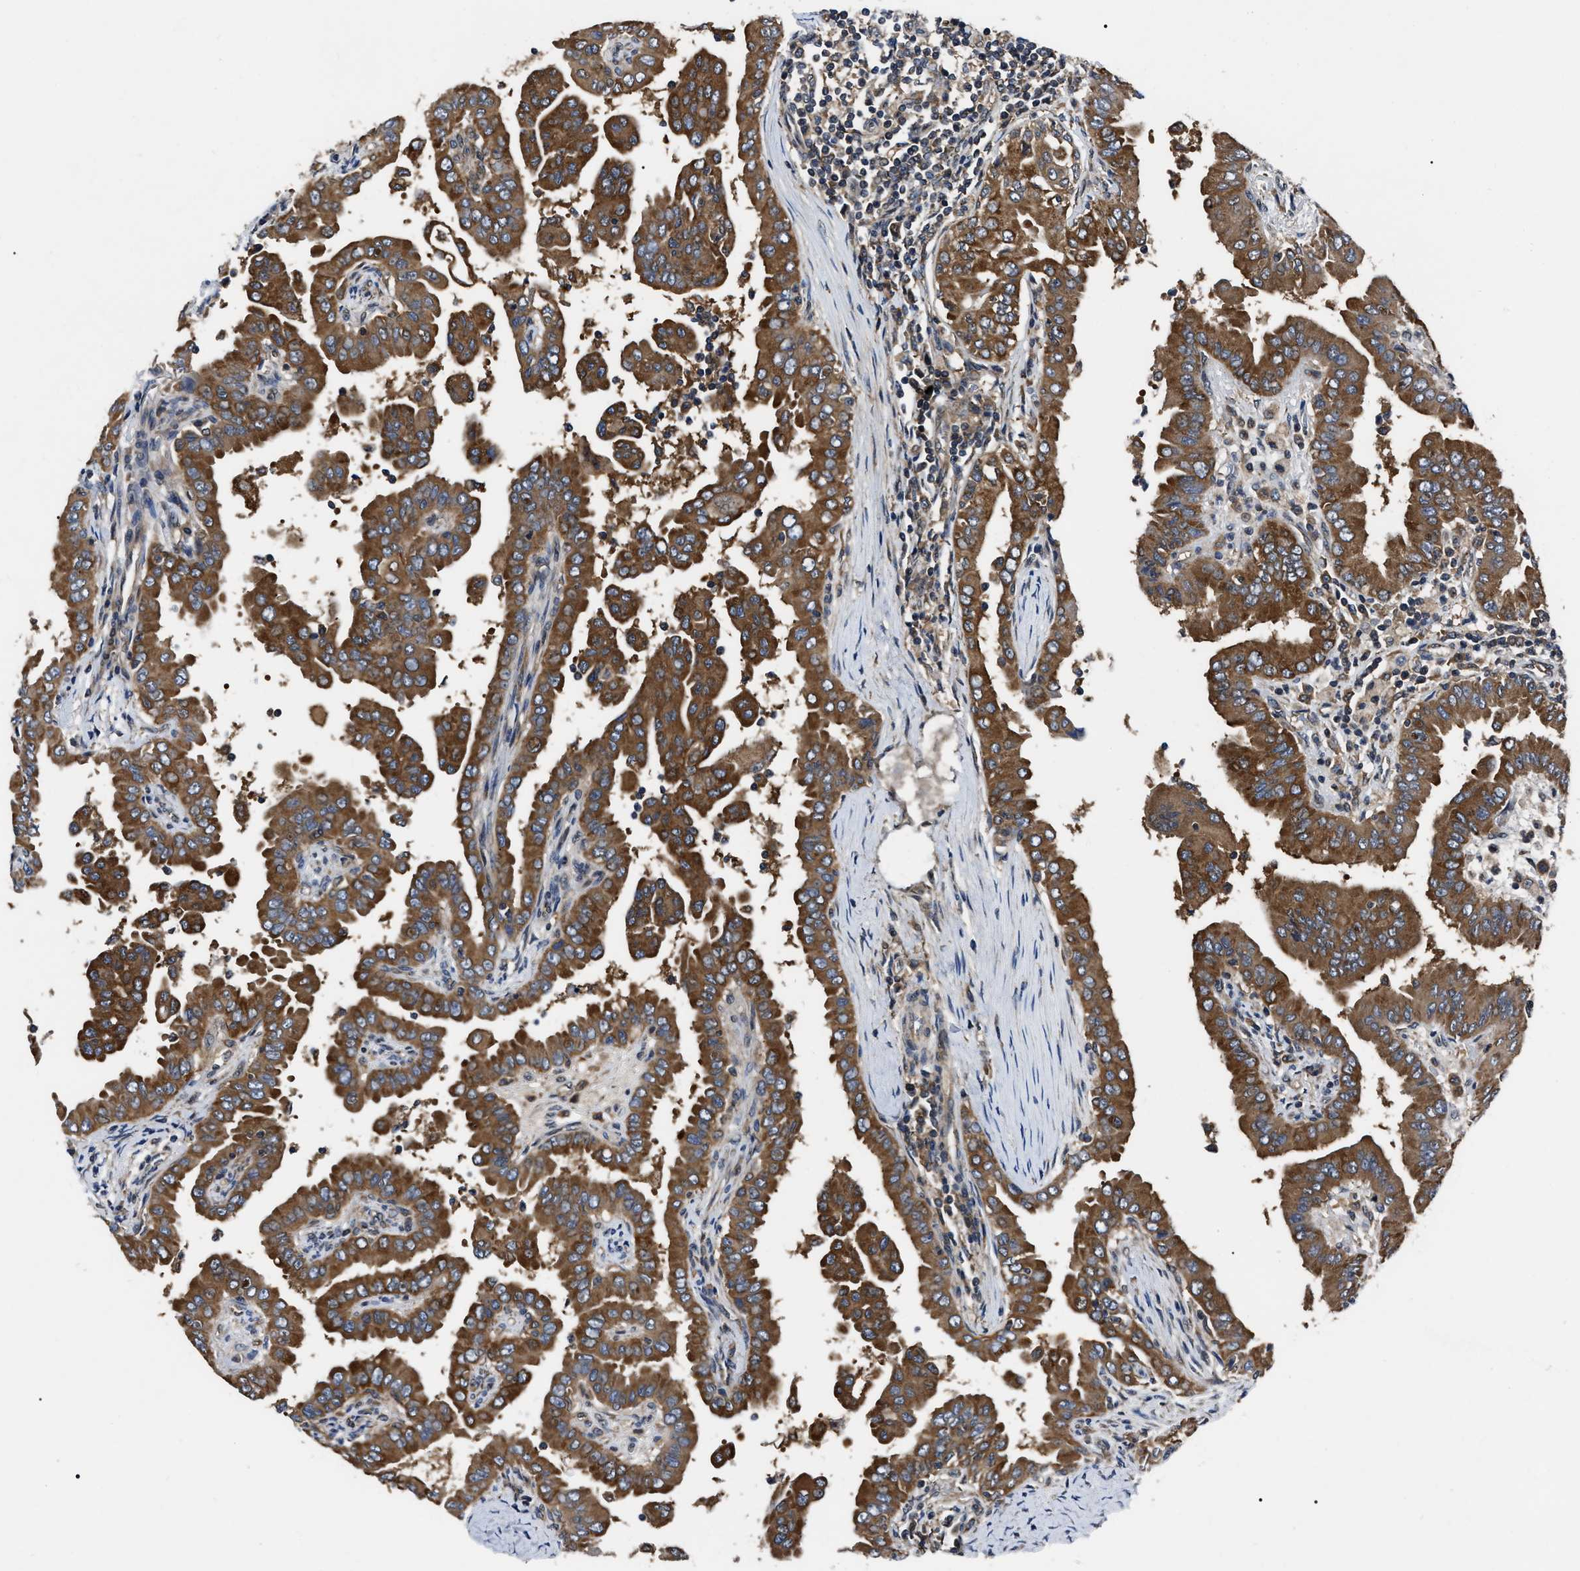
{"staining": {"intensity": "strong", "quantity": ">75%", "location": "cytoplasmic/membranous"}, "tissue": "thyroid cancer", "cell_type": "Tumor cells", "image_type": "cancer", "snomed": [{"axis": "morphology", "description": "Papillary adenocarcinoma, NOS"}, {"axis": "topography", "description": "Thyroid gland"}], "caption": "The image demonstrates immunohistochemical staining of thyroid cancer. There is strong cytoplasmic/membranous expression is appreciated in approximately >75% of tumor cells.", "gene": "GET4", "patient": {"sex": "male", "age": 33}}